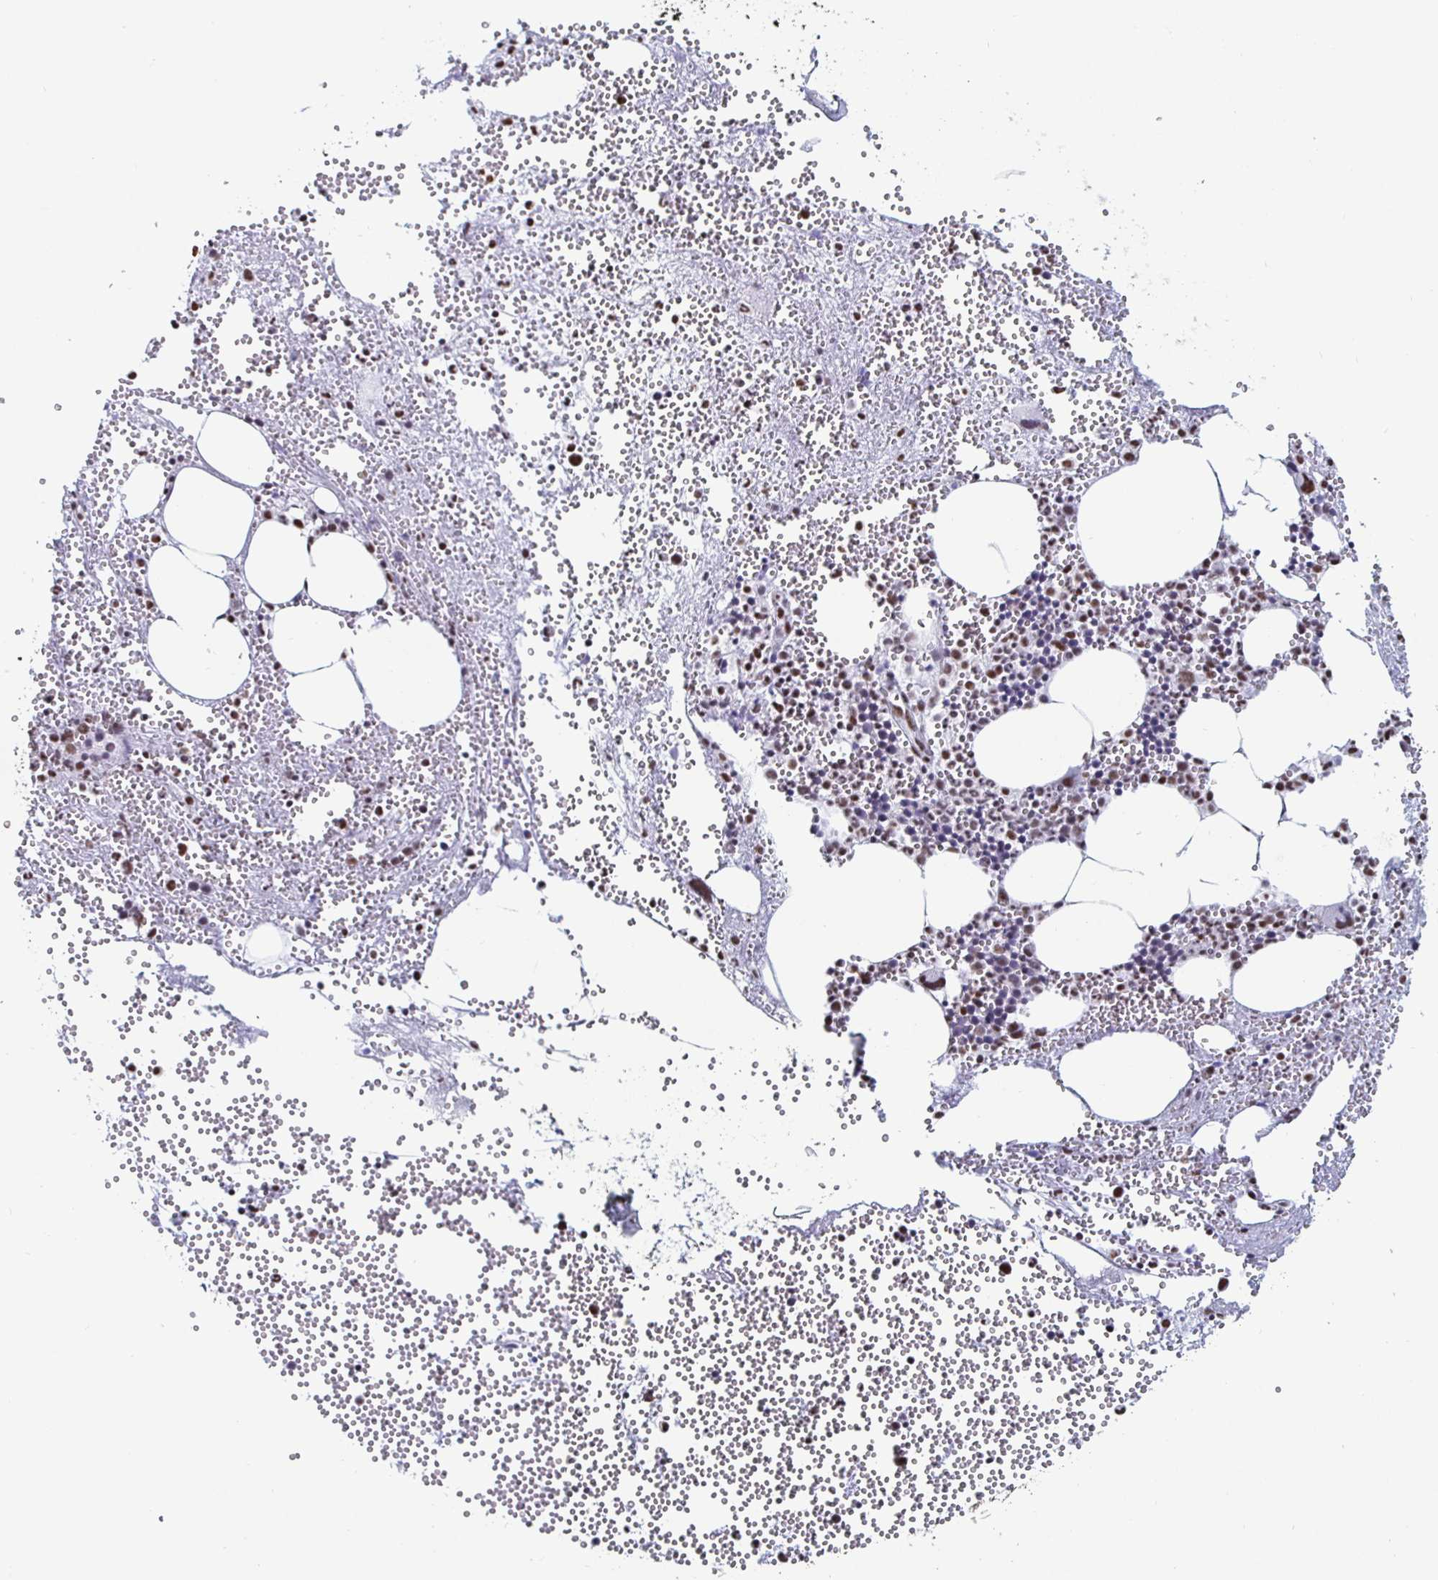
{"staining": {"intensity": "moderate", "quantity": "<25%", "location": "nuclear"}, "tissue": "bone marrow", "cell_type": "Hematopoietic cells", "image_type": "normal", "snomed": [{"axis": "morphology", "description": "Normal tissue, NOS"}, {"axis": "topography", "description": "Bone marrow"}], "caption": "Protein expression by immunohistochemistry (IHC) demonstrates moderate nuclear positivity in approximately <25% of hematopoietic cells in benign bone marrow.", "gene": "DDX39B", "patient": {"sex": "female", "age": 80}}